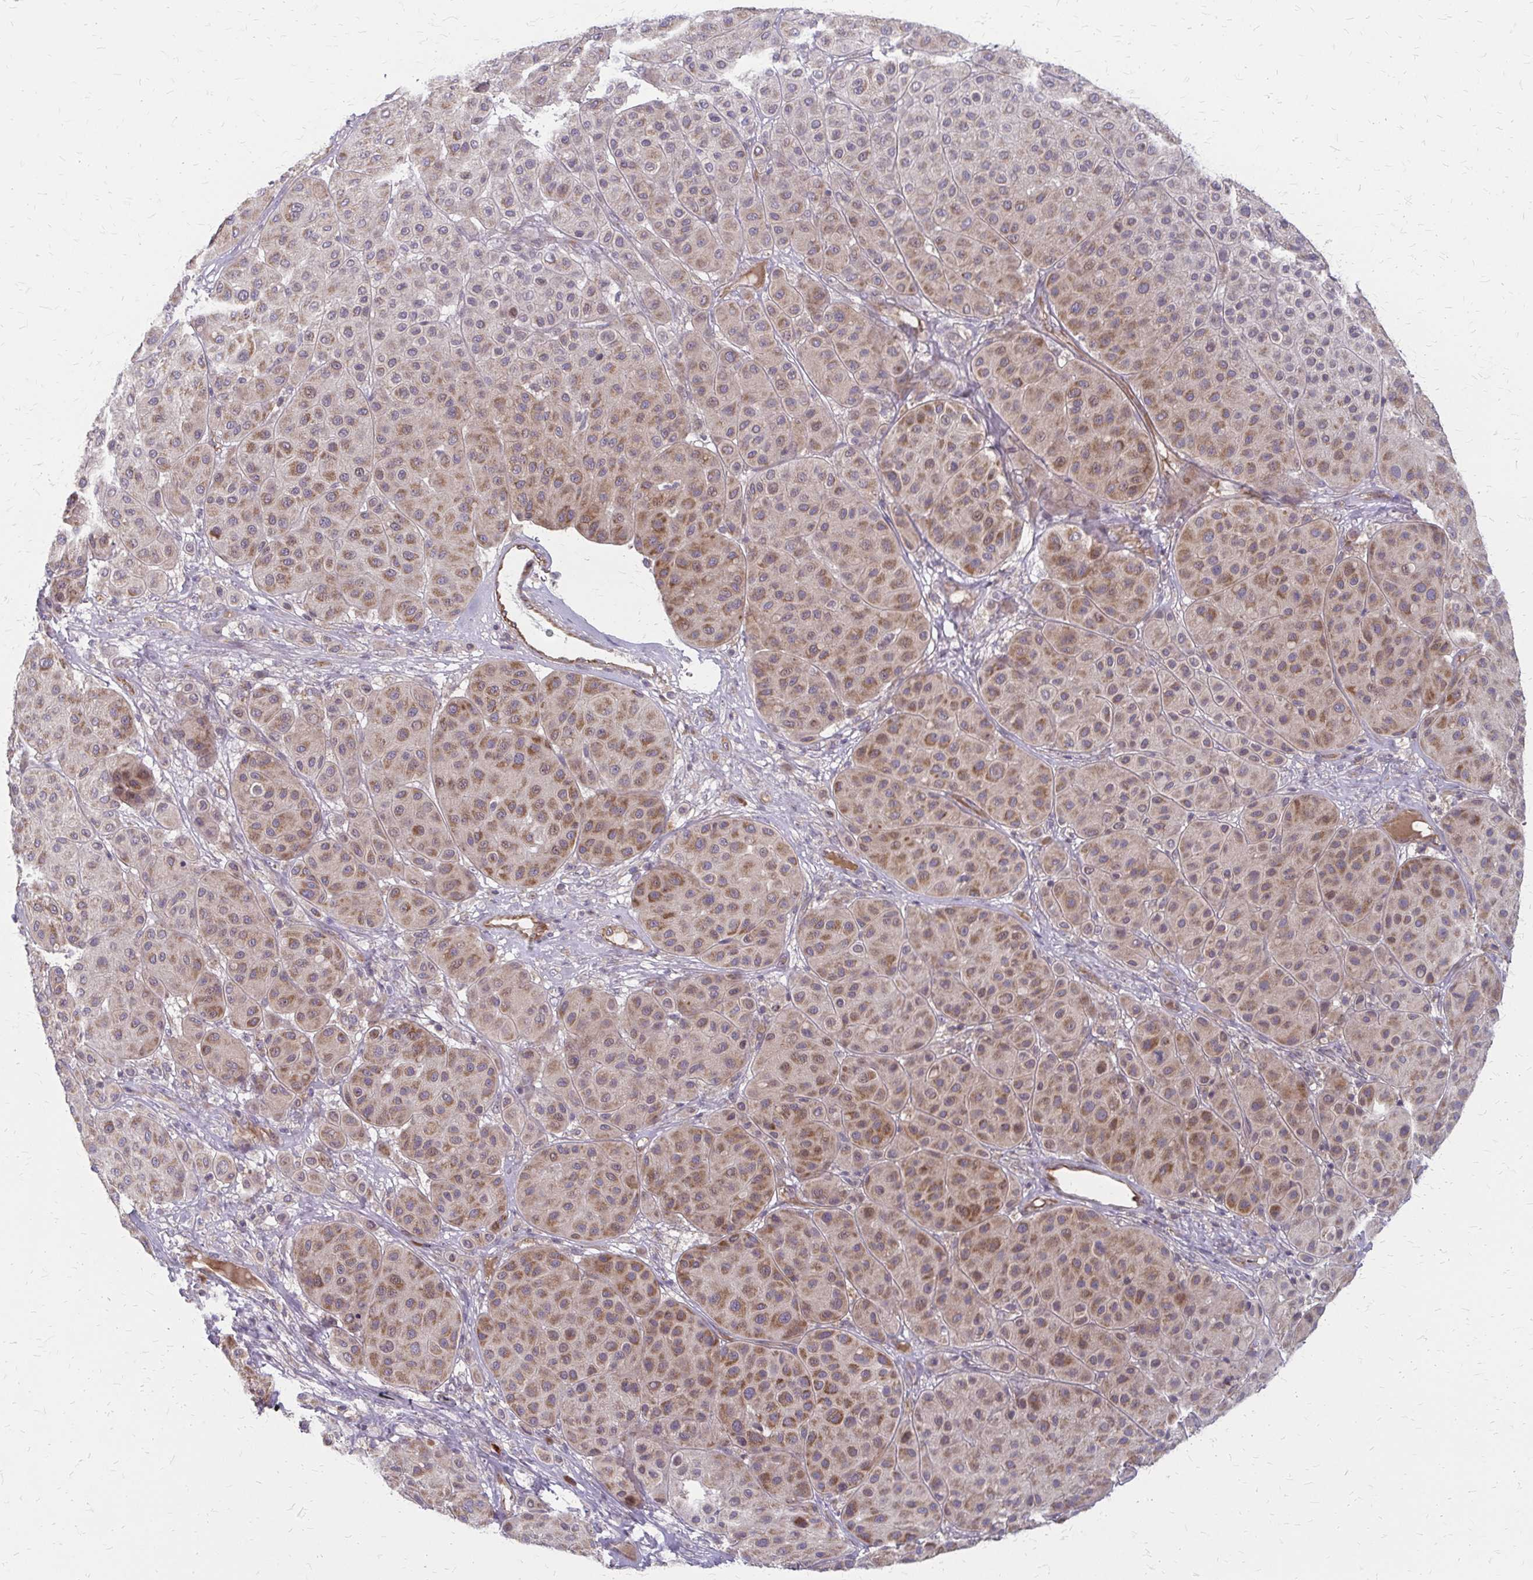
{"staining": {"intensity": "moderate", "quantity": ">75%", "location": "cytoplasmic/membranous"}, "tissue": "melanoma", "cell_type": "Tumor cells", "image_type": "cancer", "snomed": [{"axis": "morphology", "description": "Malignant melanoma, Metastatic site"}, {"axis": "topography", "description": "Smooth muscle"}], "caption": "High-power microscopy captured an immunohistochemistry photomicrograph of malignant melanoma (metastatic site), revealing moderate cytoplasmic/membranous positivity in about >75% of tumor cells.", "gene": "ZNF383", "patient": {"sex": "male", "age": 41}}